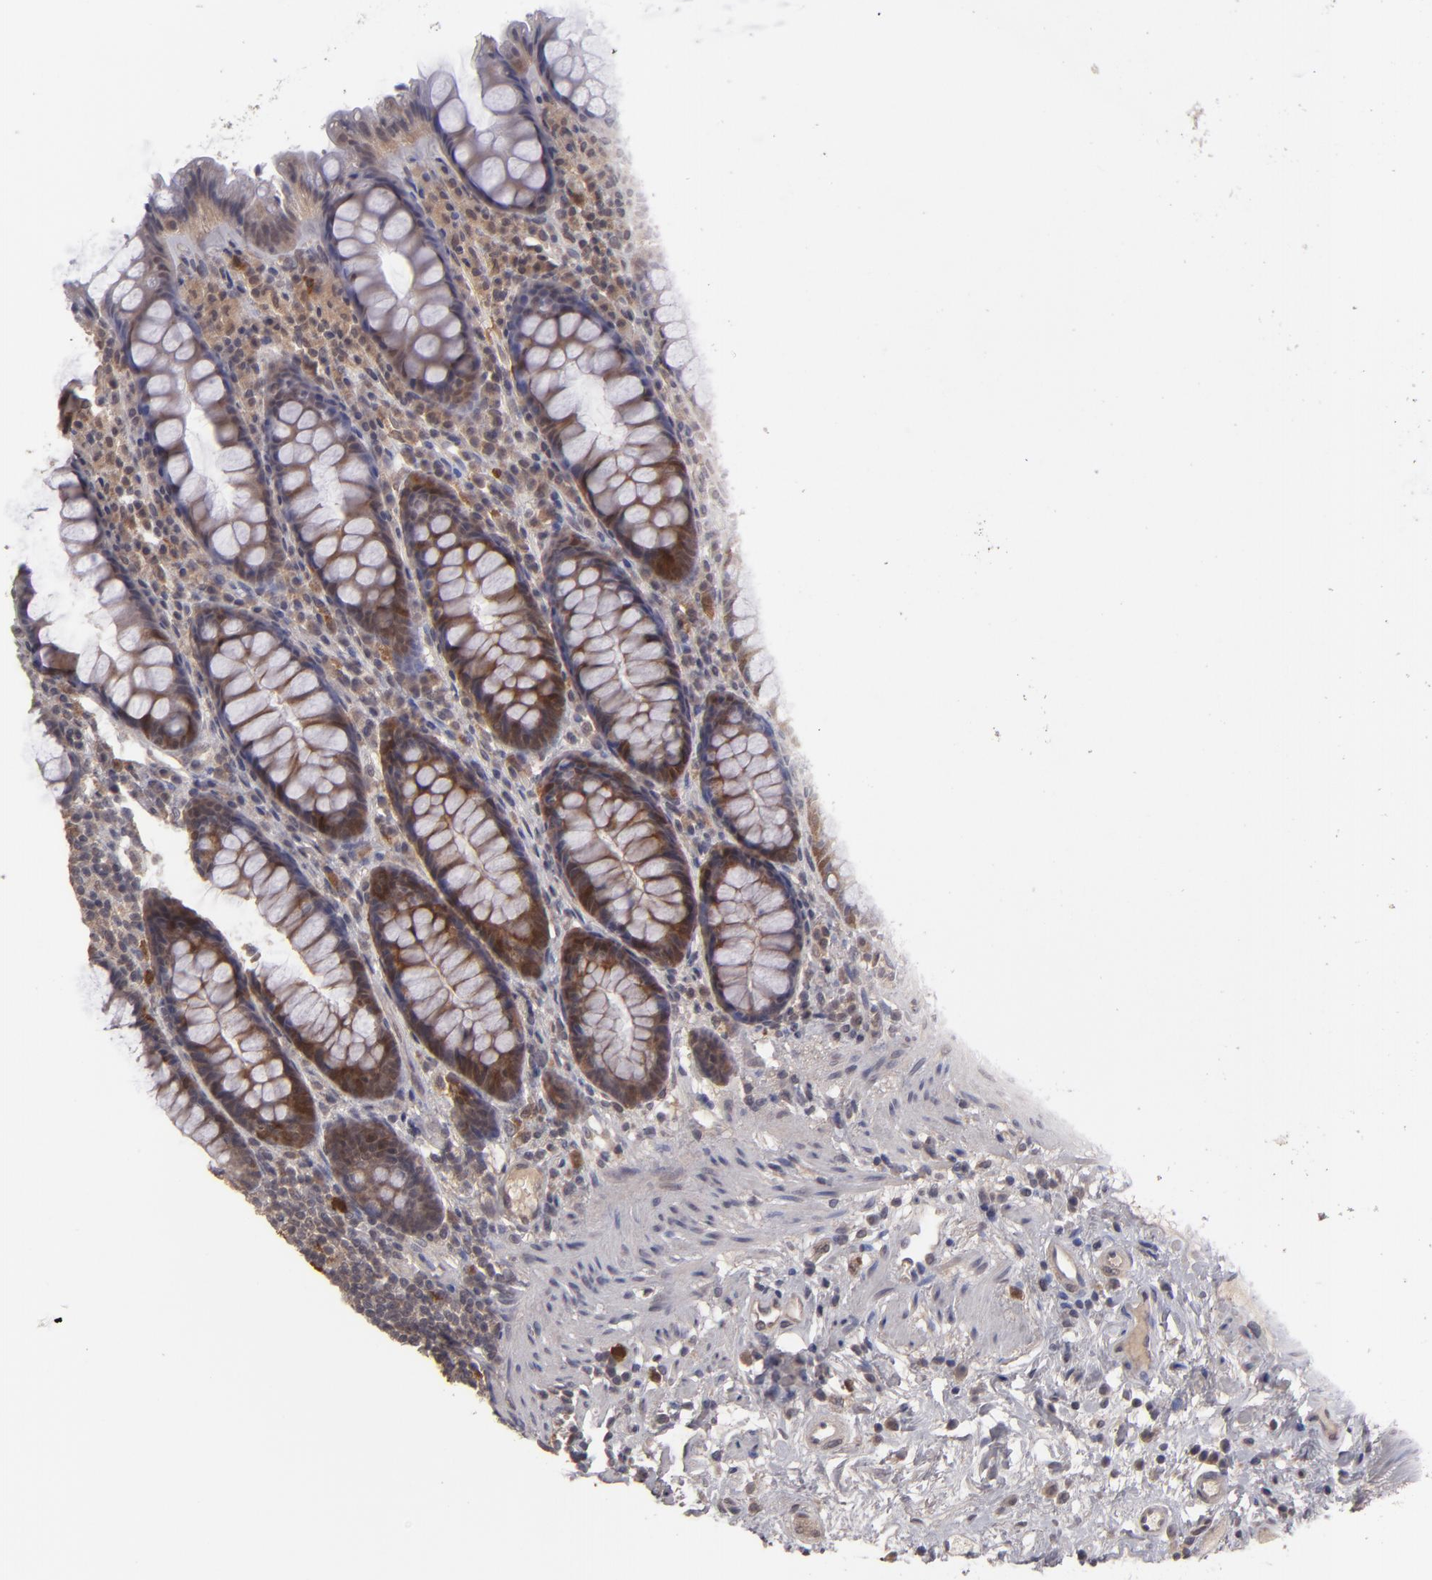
{"staining": {"intensity": "moderate", "quantity": ">75%", "location": "cytoplasmic/membranous"}, "tissue": "rectum", "cell_type": "Glandular cells", "image_type": "normal", "snomed": [{"axis": "morphology", "description": "Normal tissue, NOS"}, {"axis": "topography", "description": "Rectum"}], "caption": "DAB (3,3'-diaminobenzidine) immunohistochemical staining of normal rectum displays moderate cytoplasmic/membranous protein expression in approximately >75% of glandular cells. The staining was performed using DAB (3,3'-diaminobenzidine), with brown indicating positive protein expression. Nuclei are stained blue with hematoxylin.", "gene": "TYMS", "patient": {"sex": "male", "age": 92}}